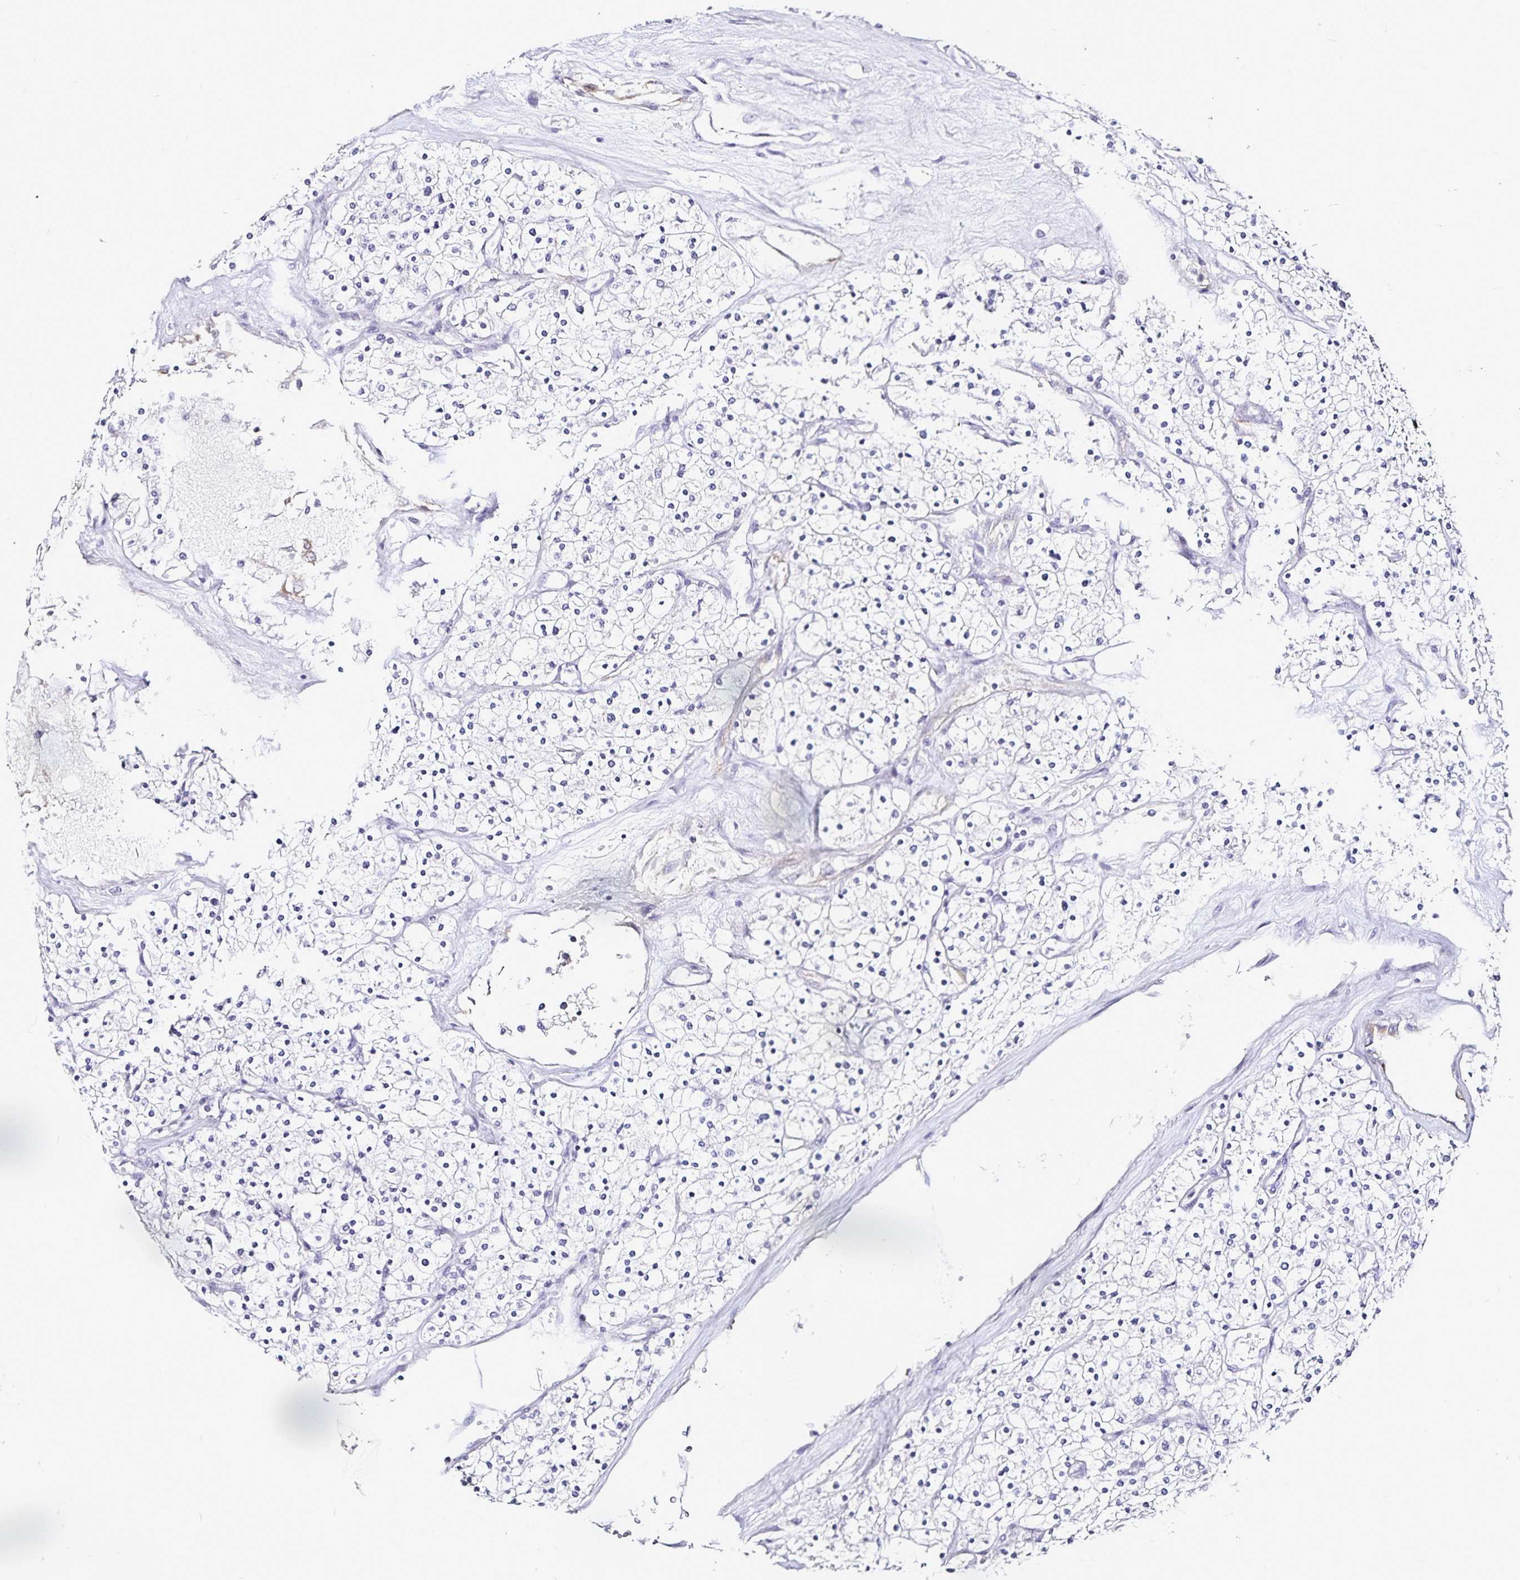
{"staining": {"intensity": "negative", "quantity": "none", "location": "none"}, "tissue": "renal cancer", "cell_type": "Tumor cells", "image_type": "cancer", "snomed": [{"axis": "morphology", "description": "Adenocarcinoma, NOS"}, {"axis": "topography", "description": "Kidney"}], "caption": "Immunohistochemical staining of human renal cancer exhibits no significant positivity in tumor cells. (Brightfield microscopy of DAB IHC at high magnification).", "gene": "TSPAN7", "patient": {"sex": "male", "age": 80}}